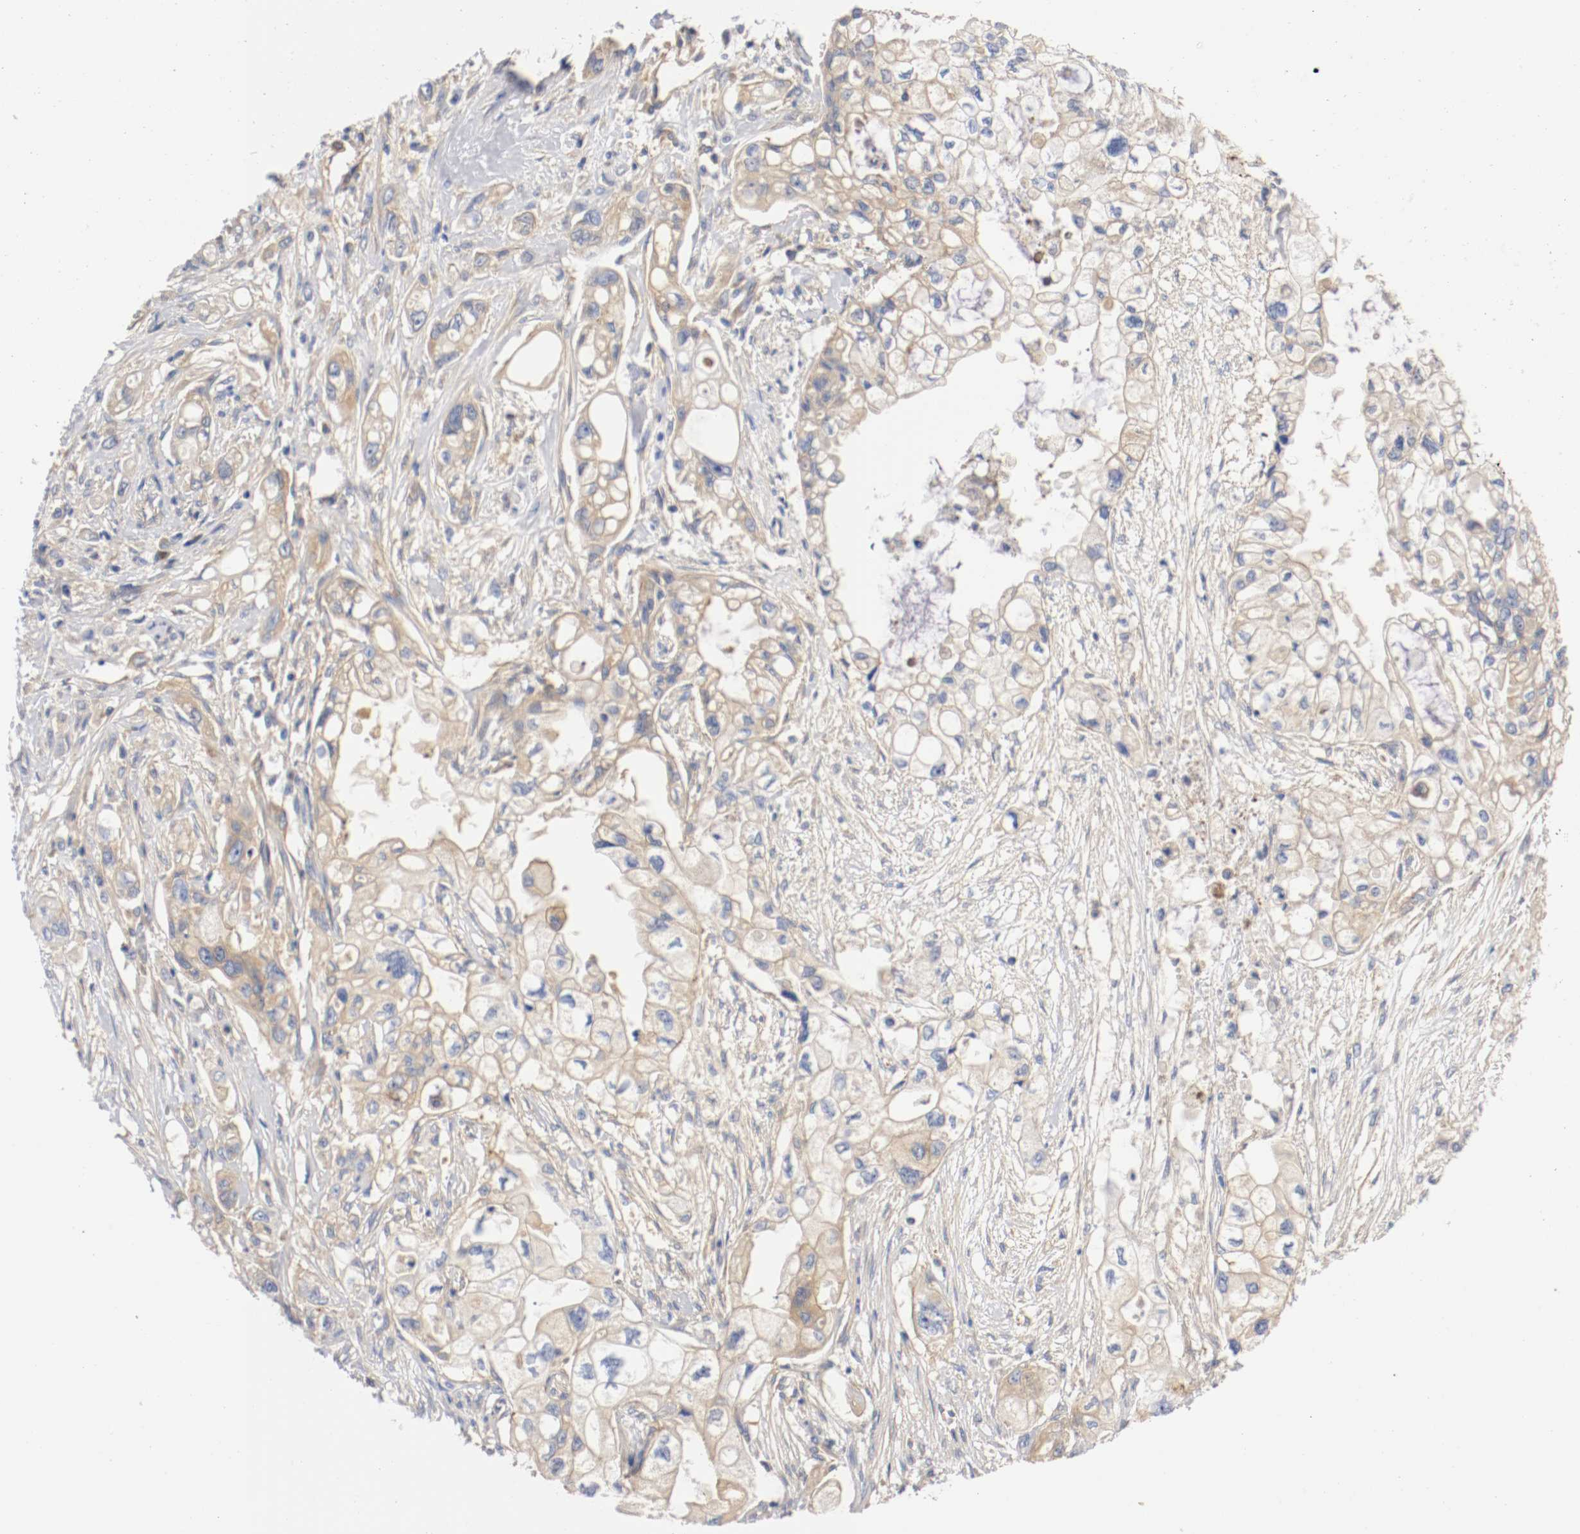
{"staining": {"intensity": "weak", "quantity": ">75%", "location": "cytoplasmic/membranous"}, "tissue": "pancreatic cancer", "cell_type": "Tumor cells", "image_type": "cancer", "snomed": [{"axis": "morphology", "description": "Normal tissue, NOS"}, {"axis": "topography", "description": "Pancreas"}], "caption": "There is low levels of weak cytoplasmic/membranous expression in tumor cells of pancreatic cancer, as demonstrated by immunohistochemical staining (brown color).", "gene": "HGS", "patient": {"sex": "male", "age": 42}}